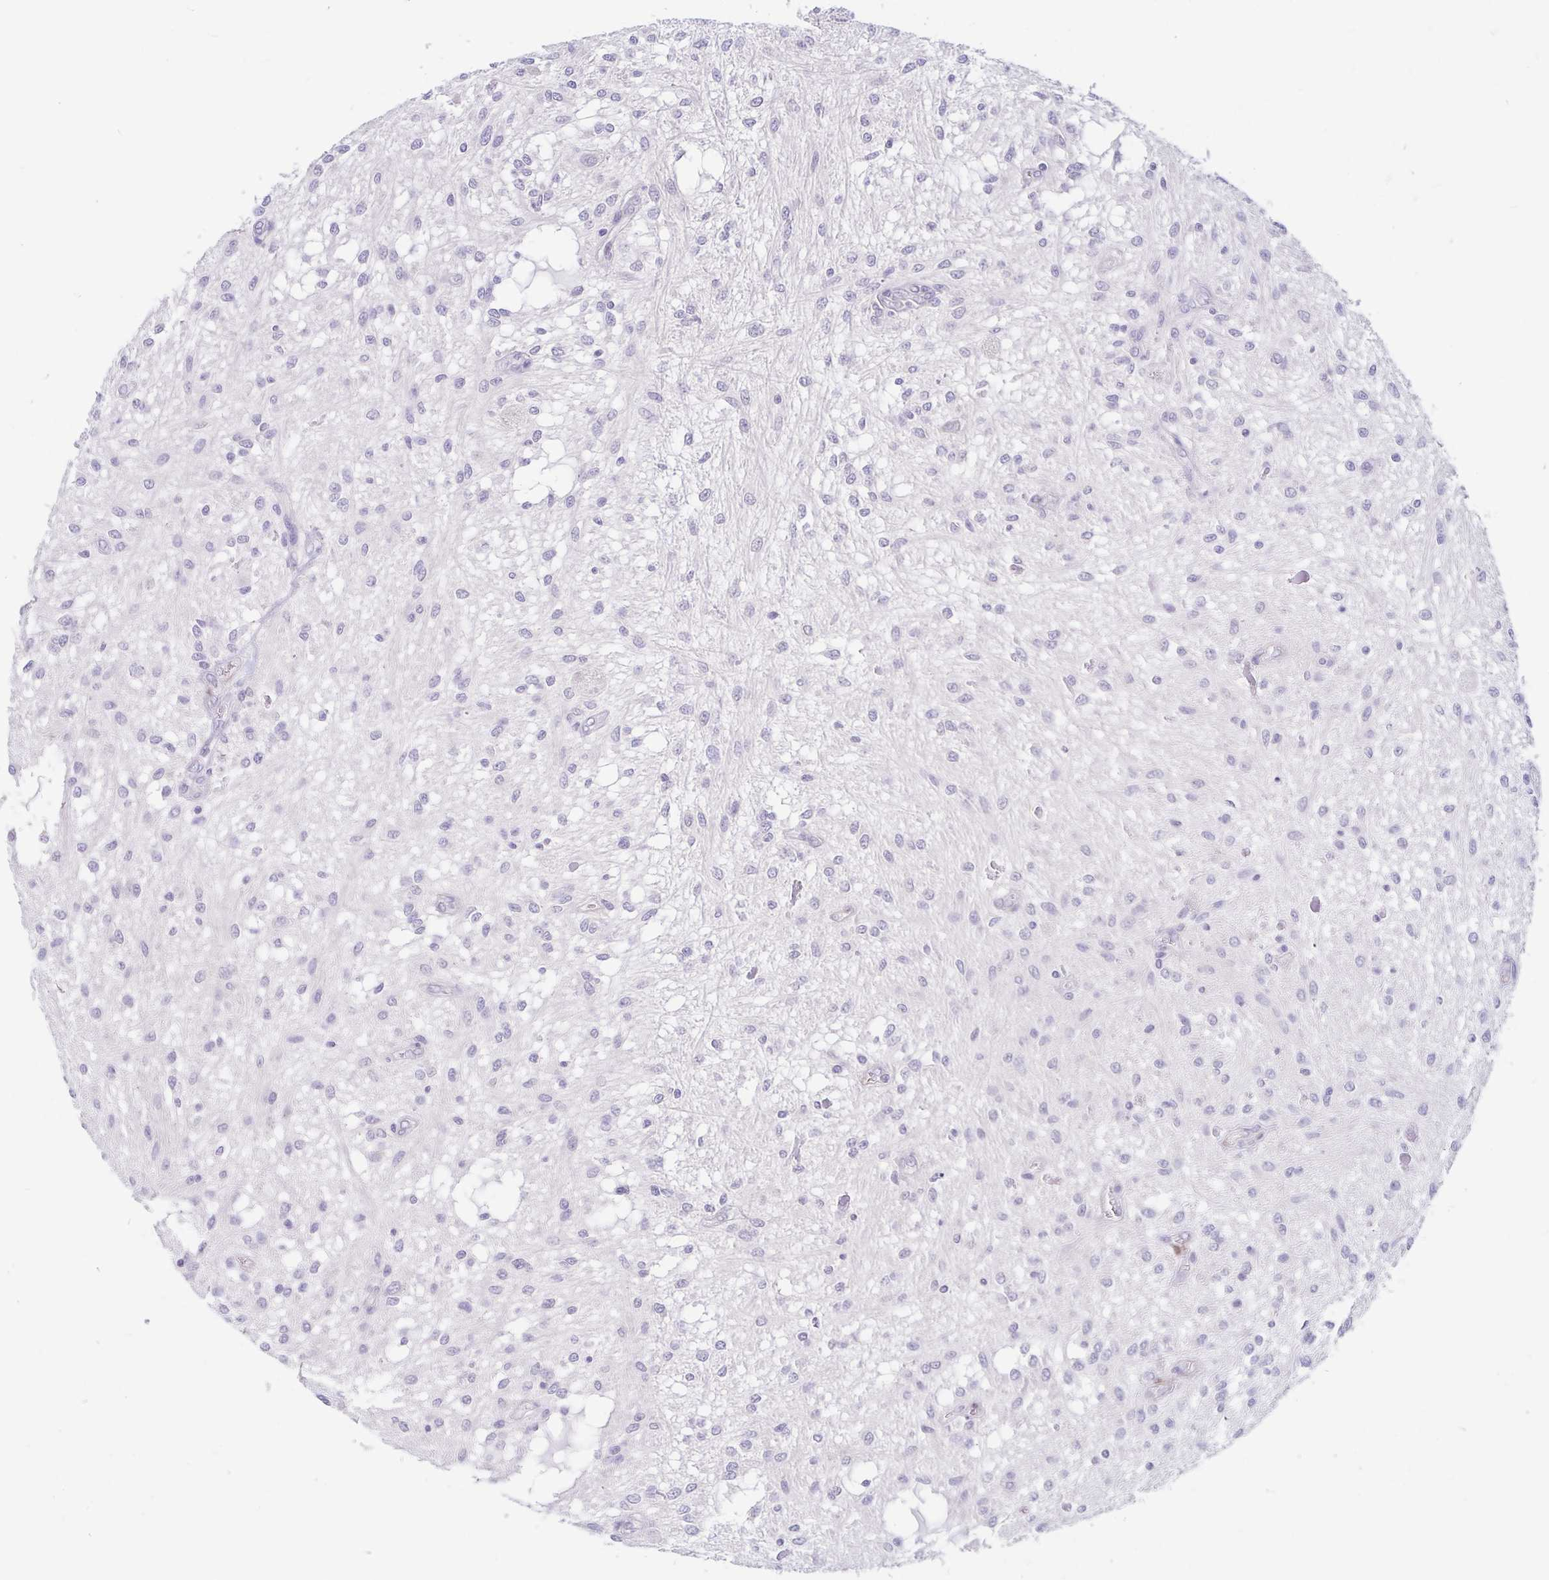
{"staining": {"intensity": "negative", "quantity": "none", "location": "none"}, "tissue": "glioma", "cell_type": "Tumor cells", "image_type": "cancer", "snomed": [{"axis": "morphology", "description": "Glioma, malignant, Low grade"}, {"axis": "topography", "description": "Cerebellum"}], "caption": "Low-grade glioma (malignant) stained for a protein using IHC reveals no expression tumor cells.", "gene": "ADH1A", "patient": {"sex": "female", "age": 14}}